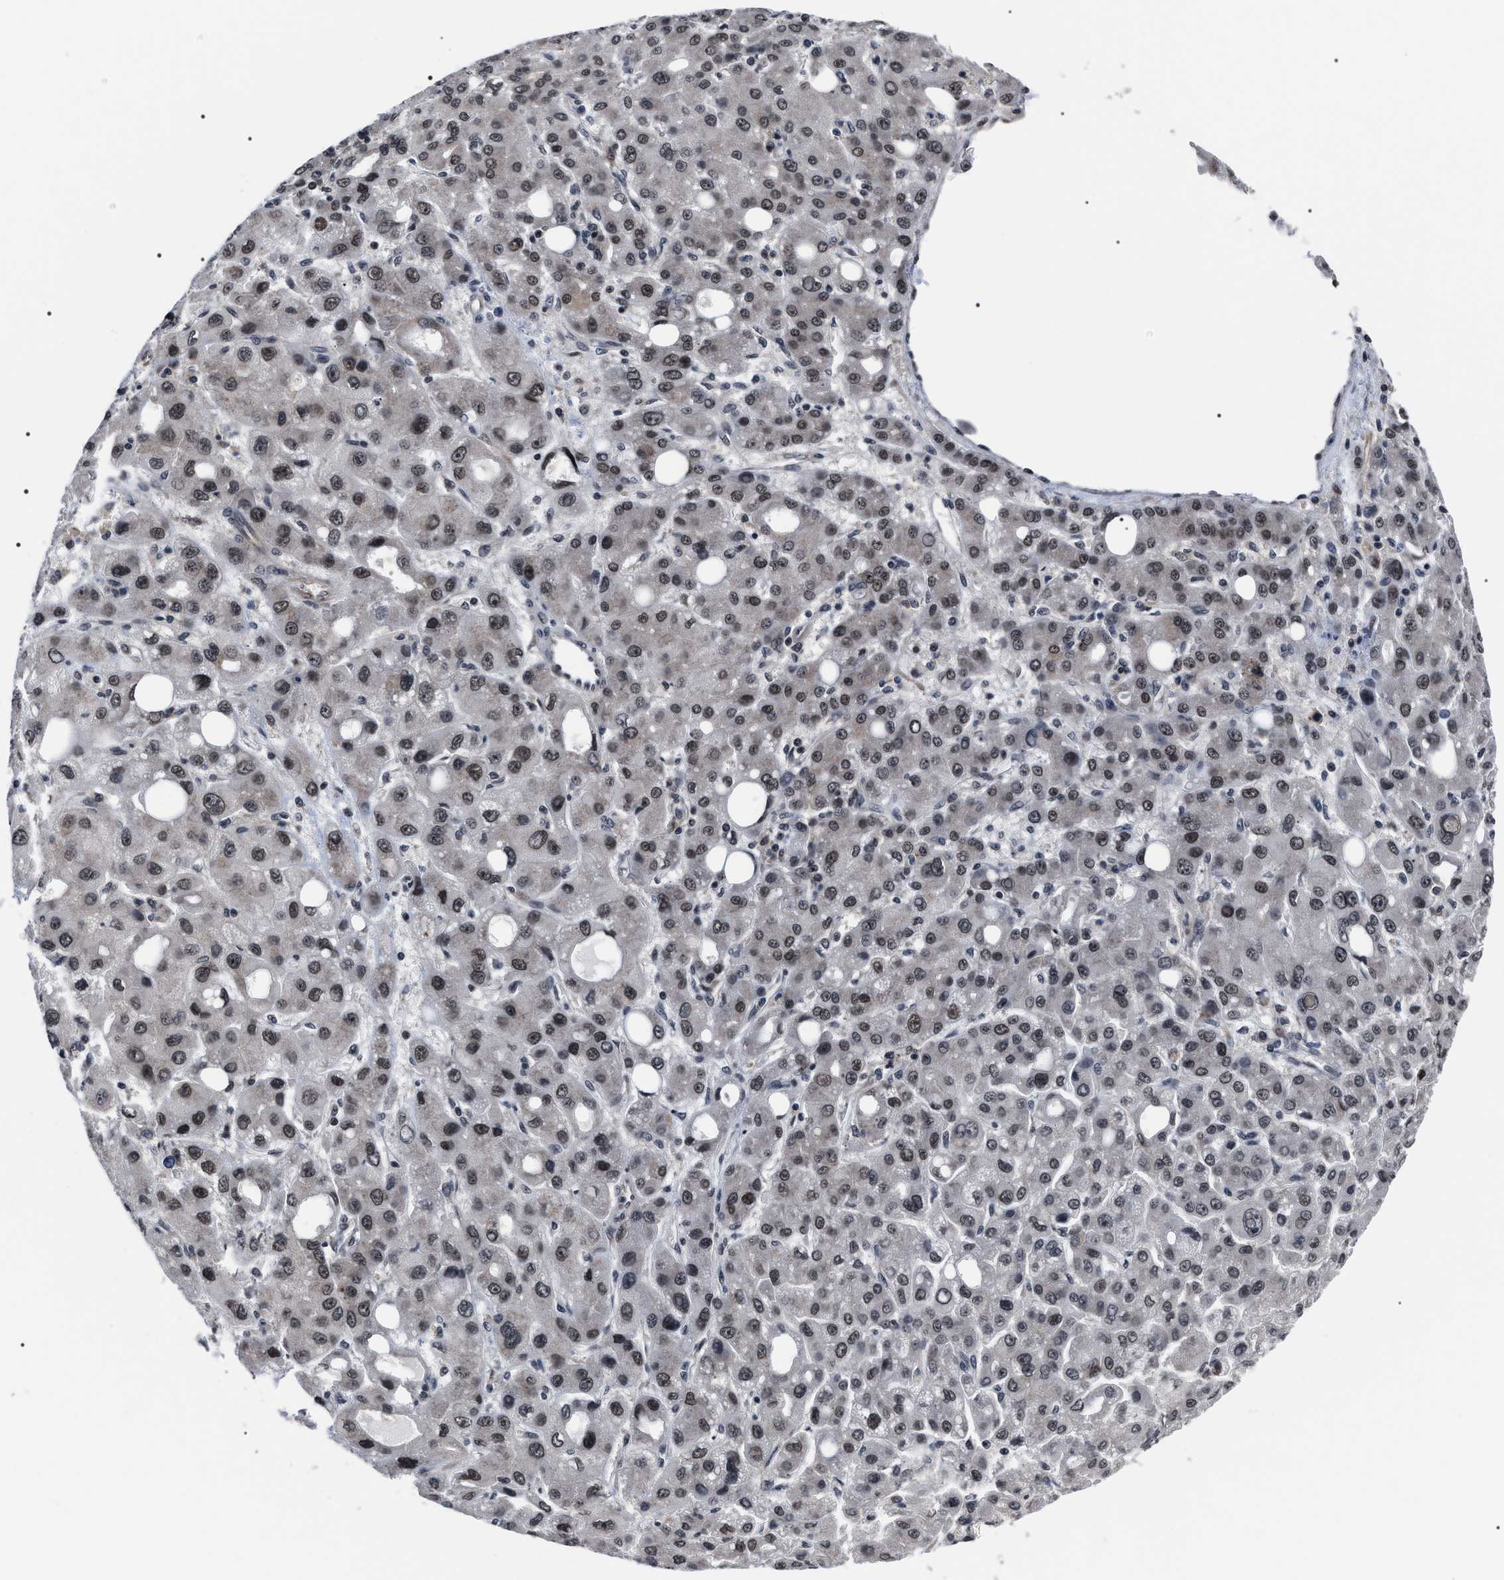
{"staining": {"intensity": "weak", "quantity": ">75%", "location": "nuclear"}, "tissue": "liver cancer", "cell_type": "Tumor cells", "image_type": "cancer", "snomed": [{"axis": "morphology", "description": "Carcinoma, Hepatocellular, NOS"}, {"axis": "topography", "description": "Liver"}], "caption": "A photomicrograph showing weak nuclear positivity in about >75% of tumor cells in liver cancer (hepatocellular carcinoma), as visualized by brown immunohistochemical staining.", "gene": "CSNK2A1", "patient": {"sex": "male", "age": 55}}